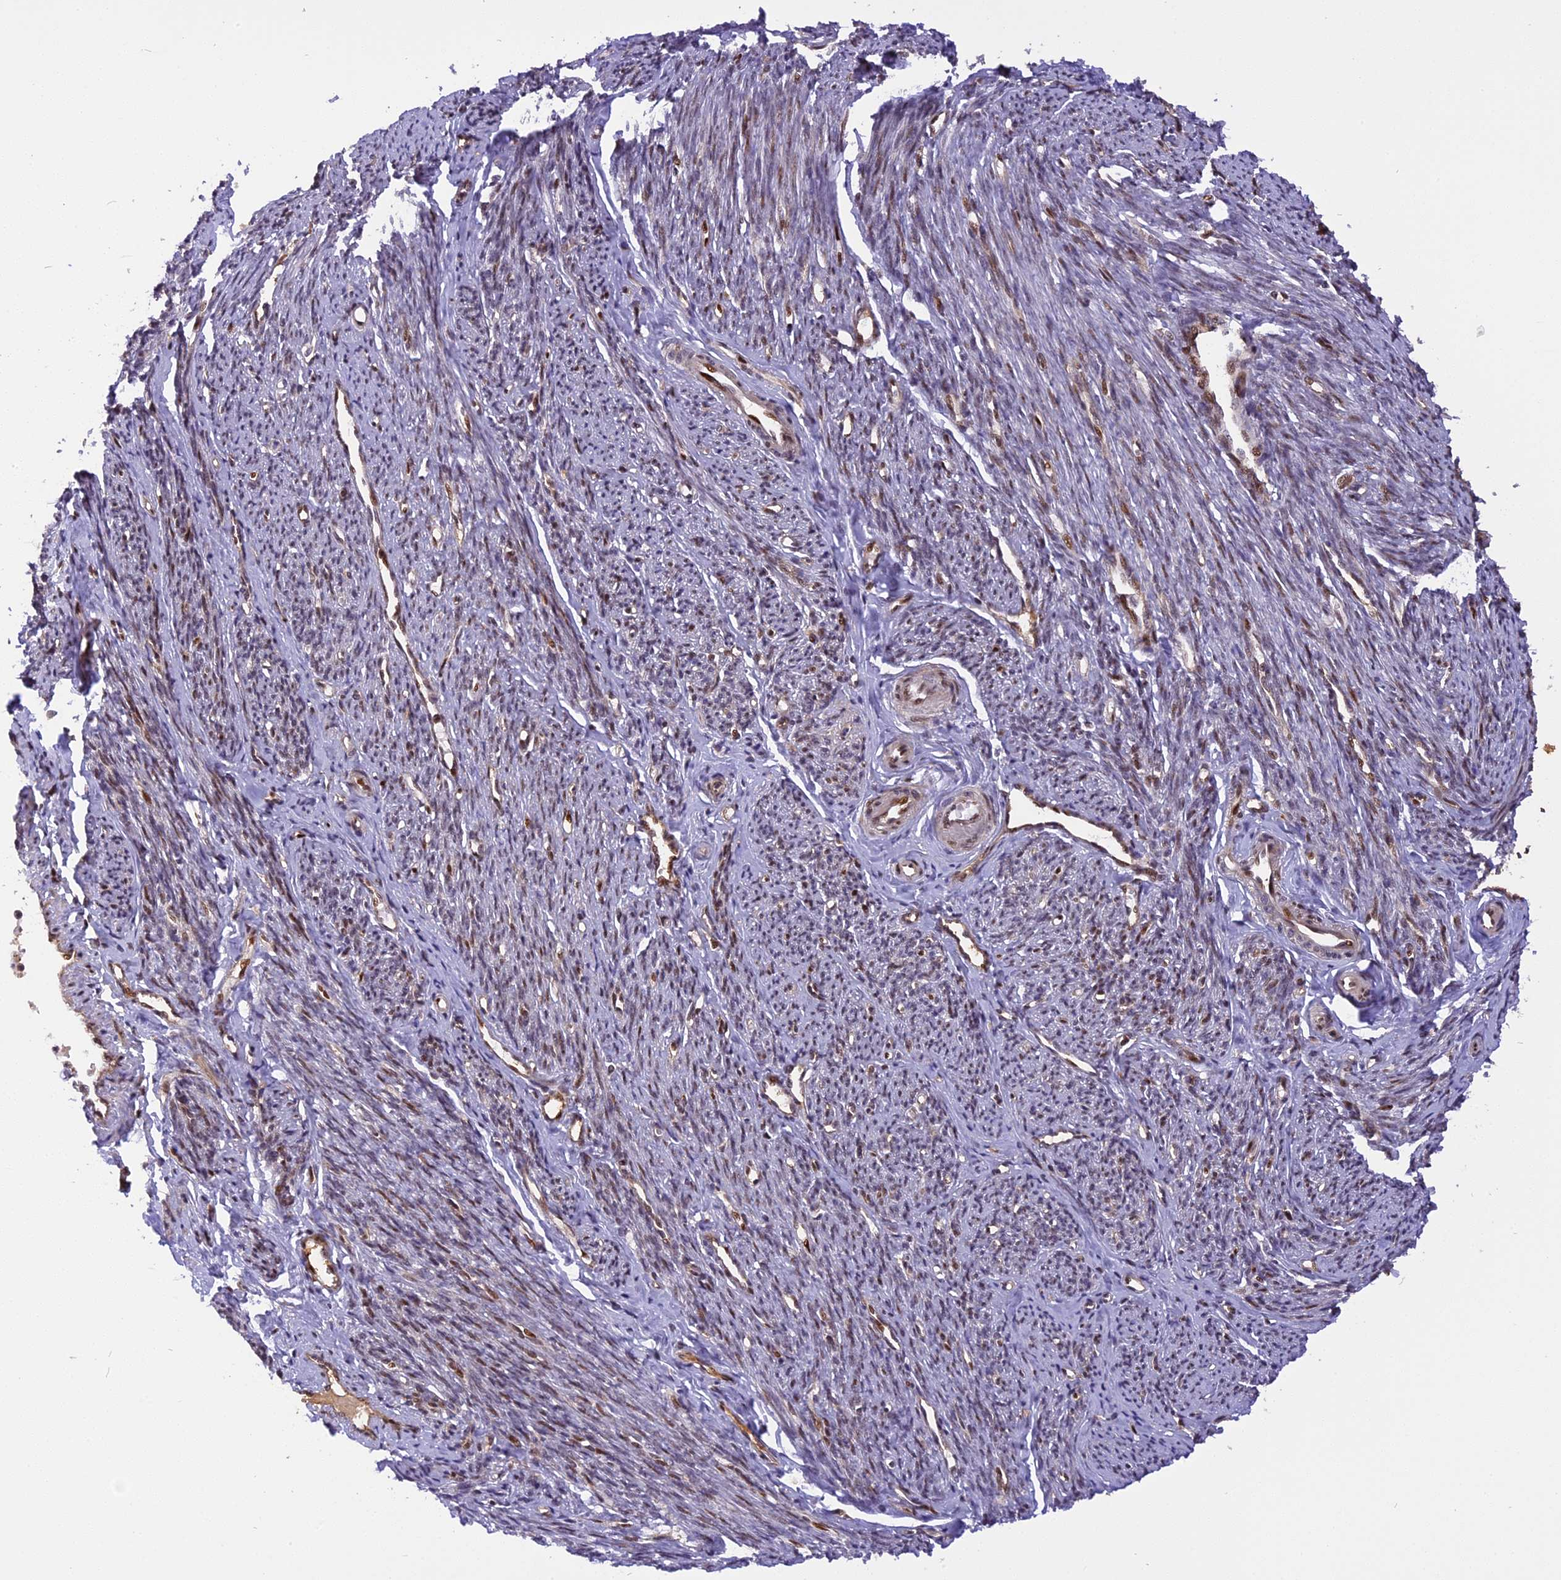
{"staining": {"intensity": "moderate", "quantity": "25%-75%", "location": "cytoplasmic/membranous,nuclear"}, "tissue": "smooth muscle", "cell_type": "Smooth muscle cells", "image_type": "normal", "snomed": [{"axis": "morphology", "description": "Normal tissue, NOS"}, {"axis": "topography", "description": "Smooth muscle"}, {"axis": "topography", "description": "Uterus"}], "caption": "Immunohistochemistry (IHC) image of normal human smooth muscle stained for a protein (brown), which exhibits medium levels of moderate cytoplasmic/membranous,nuclear expression in approximately 25%-75% of smooth muscle cells.", "gene": "MICALL1", "patient": {"sex": "female", "age": 59}}